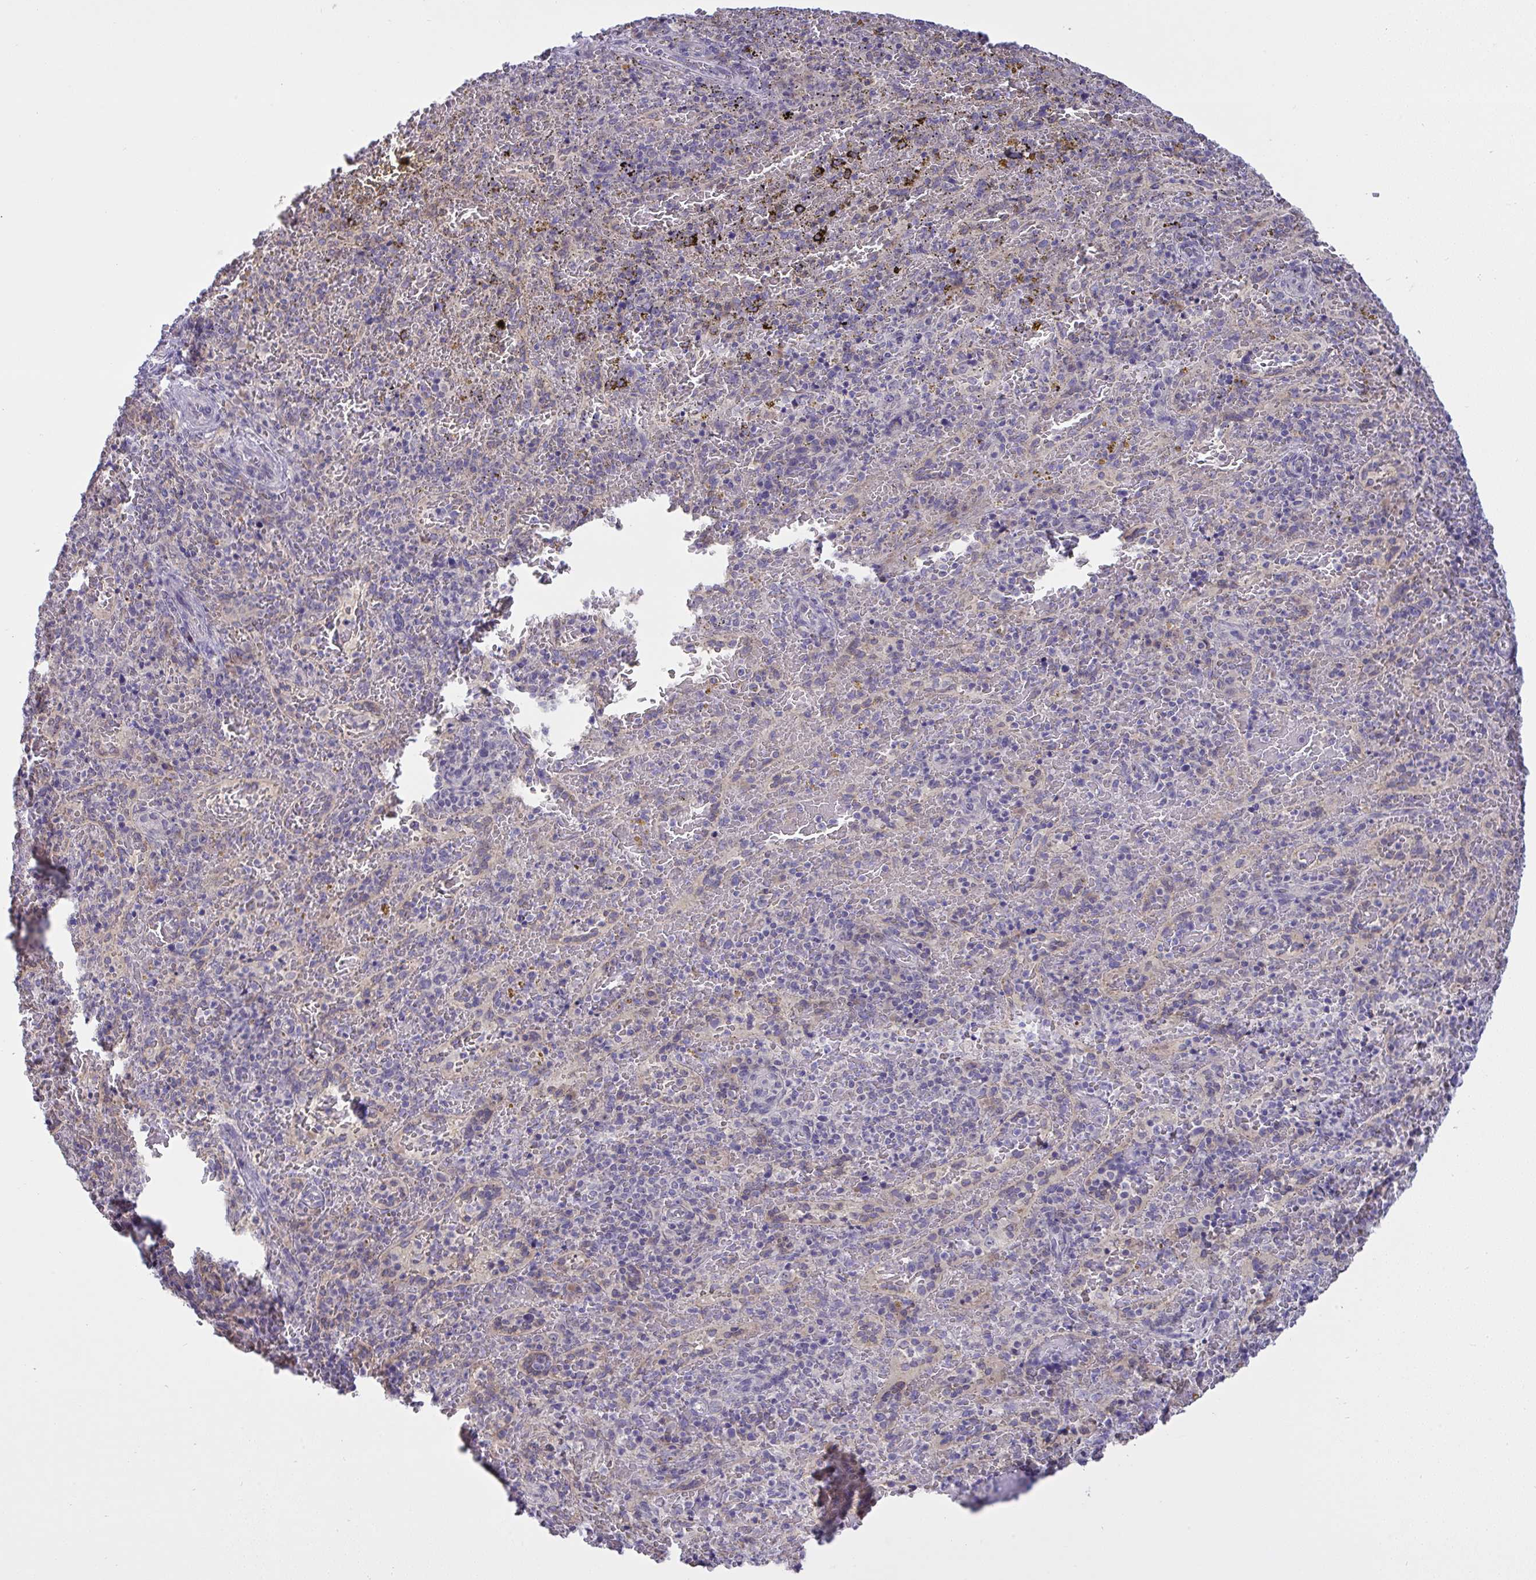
{"staining": {"intensity": "negative", "quantity": "none", "location": "none"}, "tissue": "spleen", "cell_type": "Cells in red pulp", "image_type": "normal", "snomed": [{"axis": "morphology", "description": "Normal tissue, NOS"}, {"axis": "topography", "description": "Spleen"}], "caption": "Cells in red pulp are negative for brown protein staining in normal spleen. (Immunohistochemistry, brightfield microscopy, high magnification).", "gene": "TMEM41A", "patient": {"sex": "female", "age": 50}}